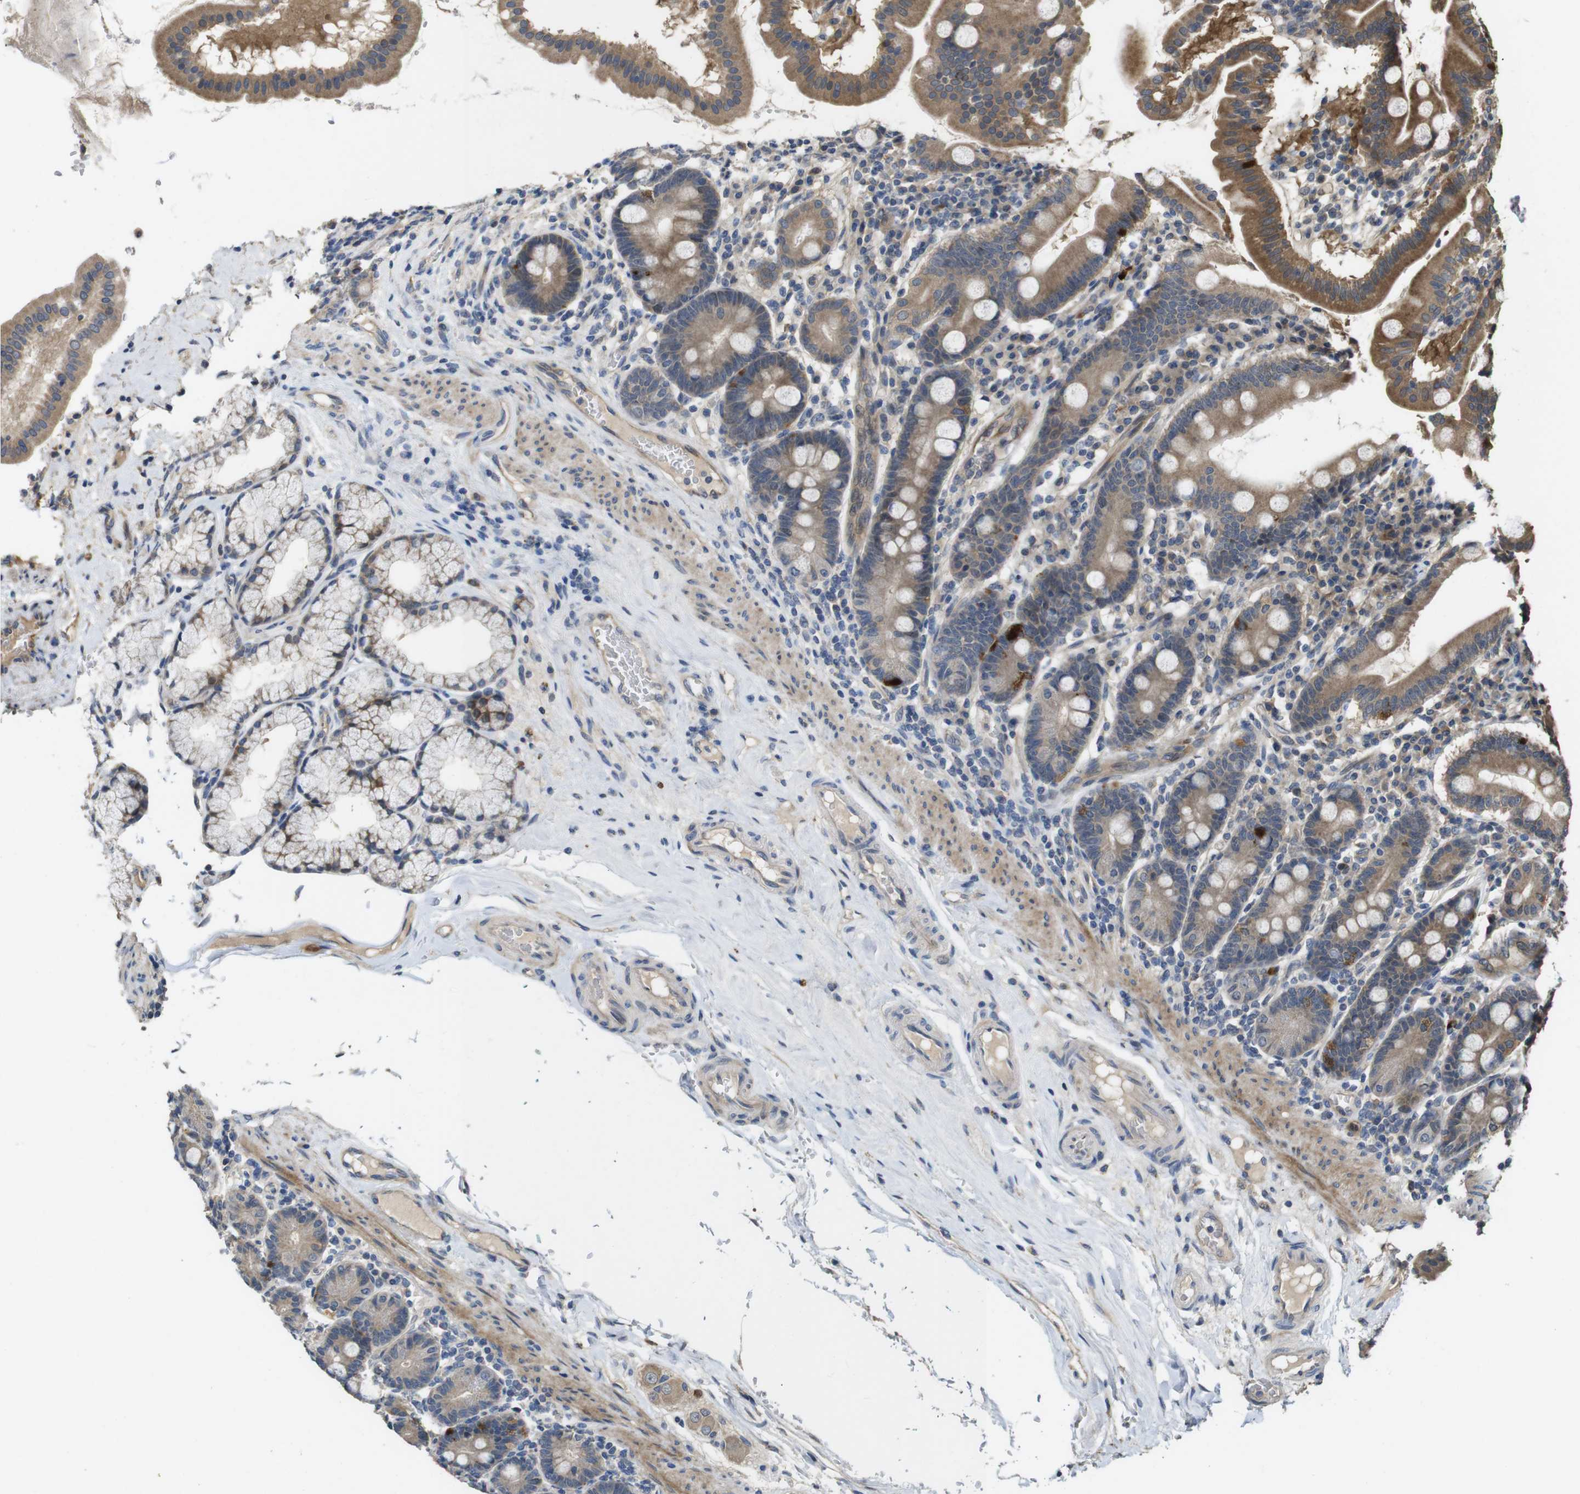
{"staining": {"intensity": "moderate", "quantity": ">75%", "location": "cytoplasmic/membranous"}, "tissue": "duodenum", "cell_type": "Glandular cells", "image_type": "normal", "snomed": [{"axis": "morphology", "description": "Normal tissue, NOS"}, {"axis": "topography", "description": "Duodenum"}], "caption": "Protein staining shows moderate cytoplasmic/membranous staining in about >75% of glandular cells in normal duodenum. The staining was performed using DAB (3,3'-diaminobenzidine) to visualize the protein expression in brown, while the nuclei were stained in blue with hematoxylin (Magnification: 20x).", "gene": "PCDHB10", "patient": {"sex": "male", "age": 50}}